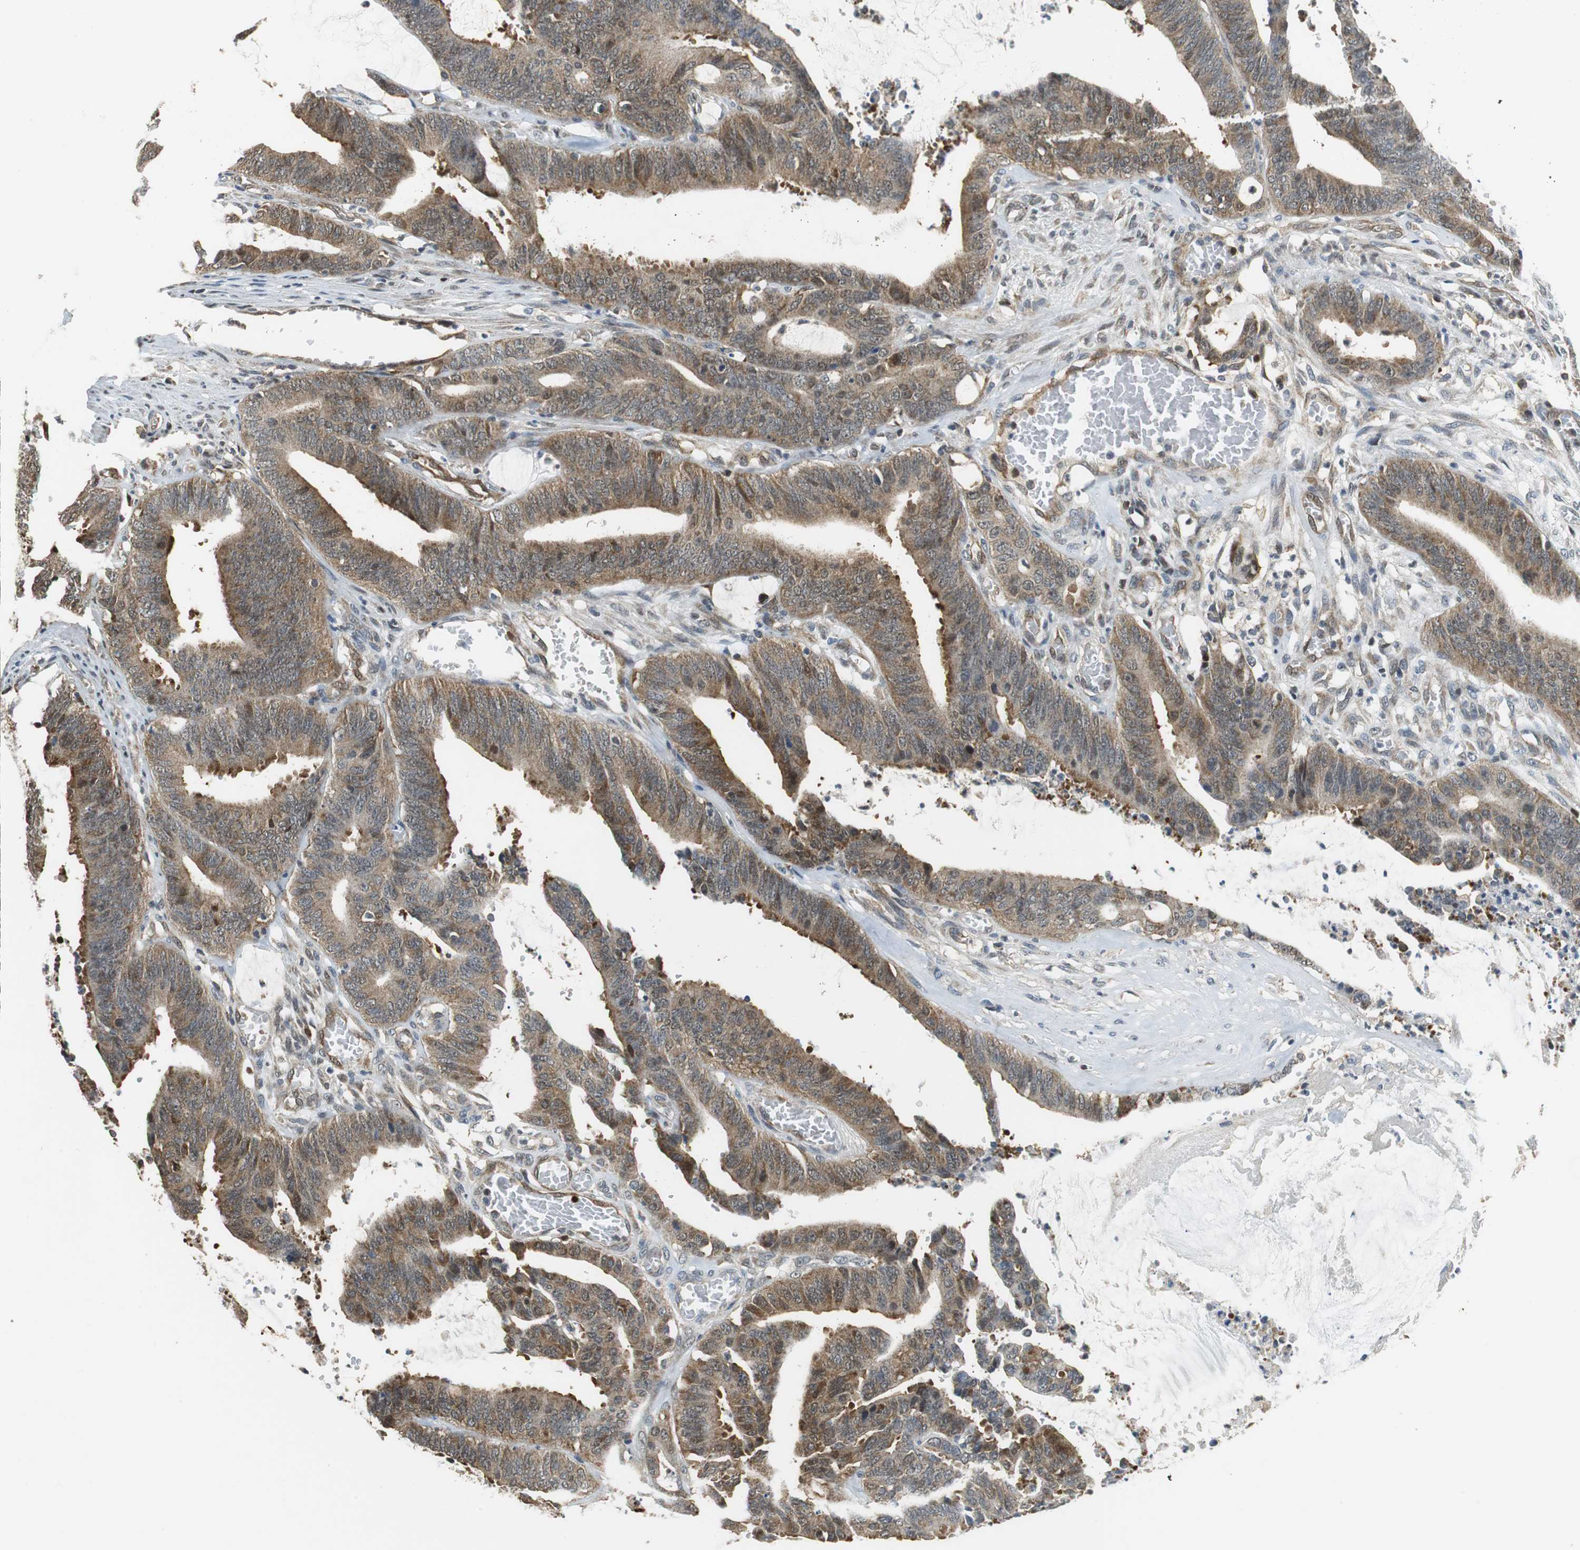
{"staining": {"intensity": "moderate", "quantity": ">75%", "location": "cytoplasmic/membranous"}, "tissue": "colorectal cancer", "cell_type": "Tumor cells", "image_type": "cancer", "snomed": [{"axis": "morphology", "description": "Adenocarcinoma, NOS"}, {"axis": "topography", "description": "Rectum"}], "caption": "Colorectal cancer was stained to show a protein in brown. There is medium levels of moderate cytoplasmic/membranous staining in about >75% of tumor cells.", "gene": "GSDMD", "patient": {"sex": "female", "age": 66}}